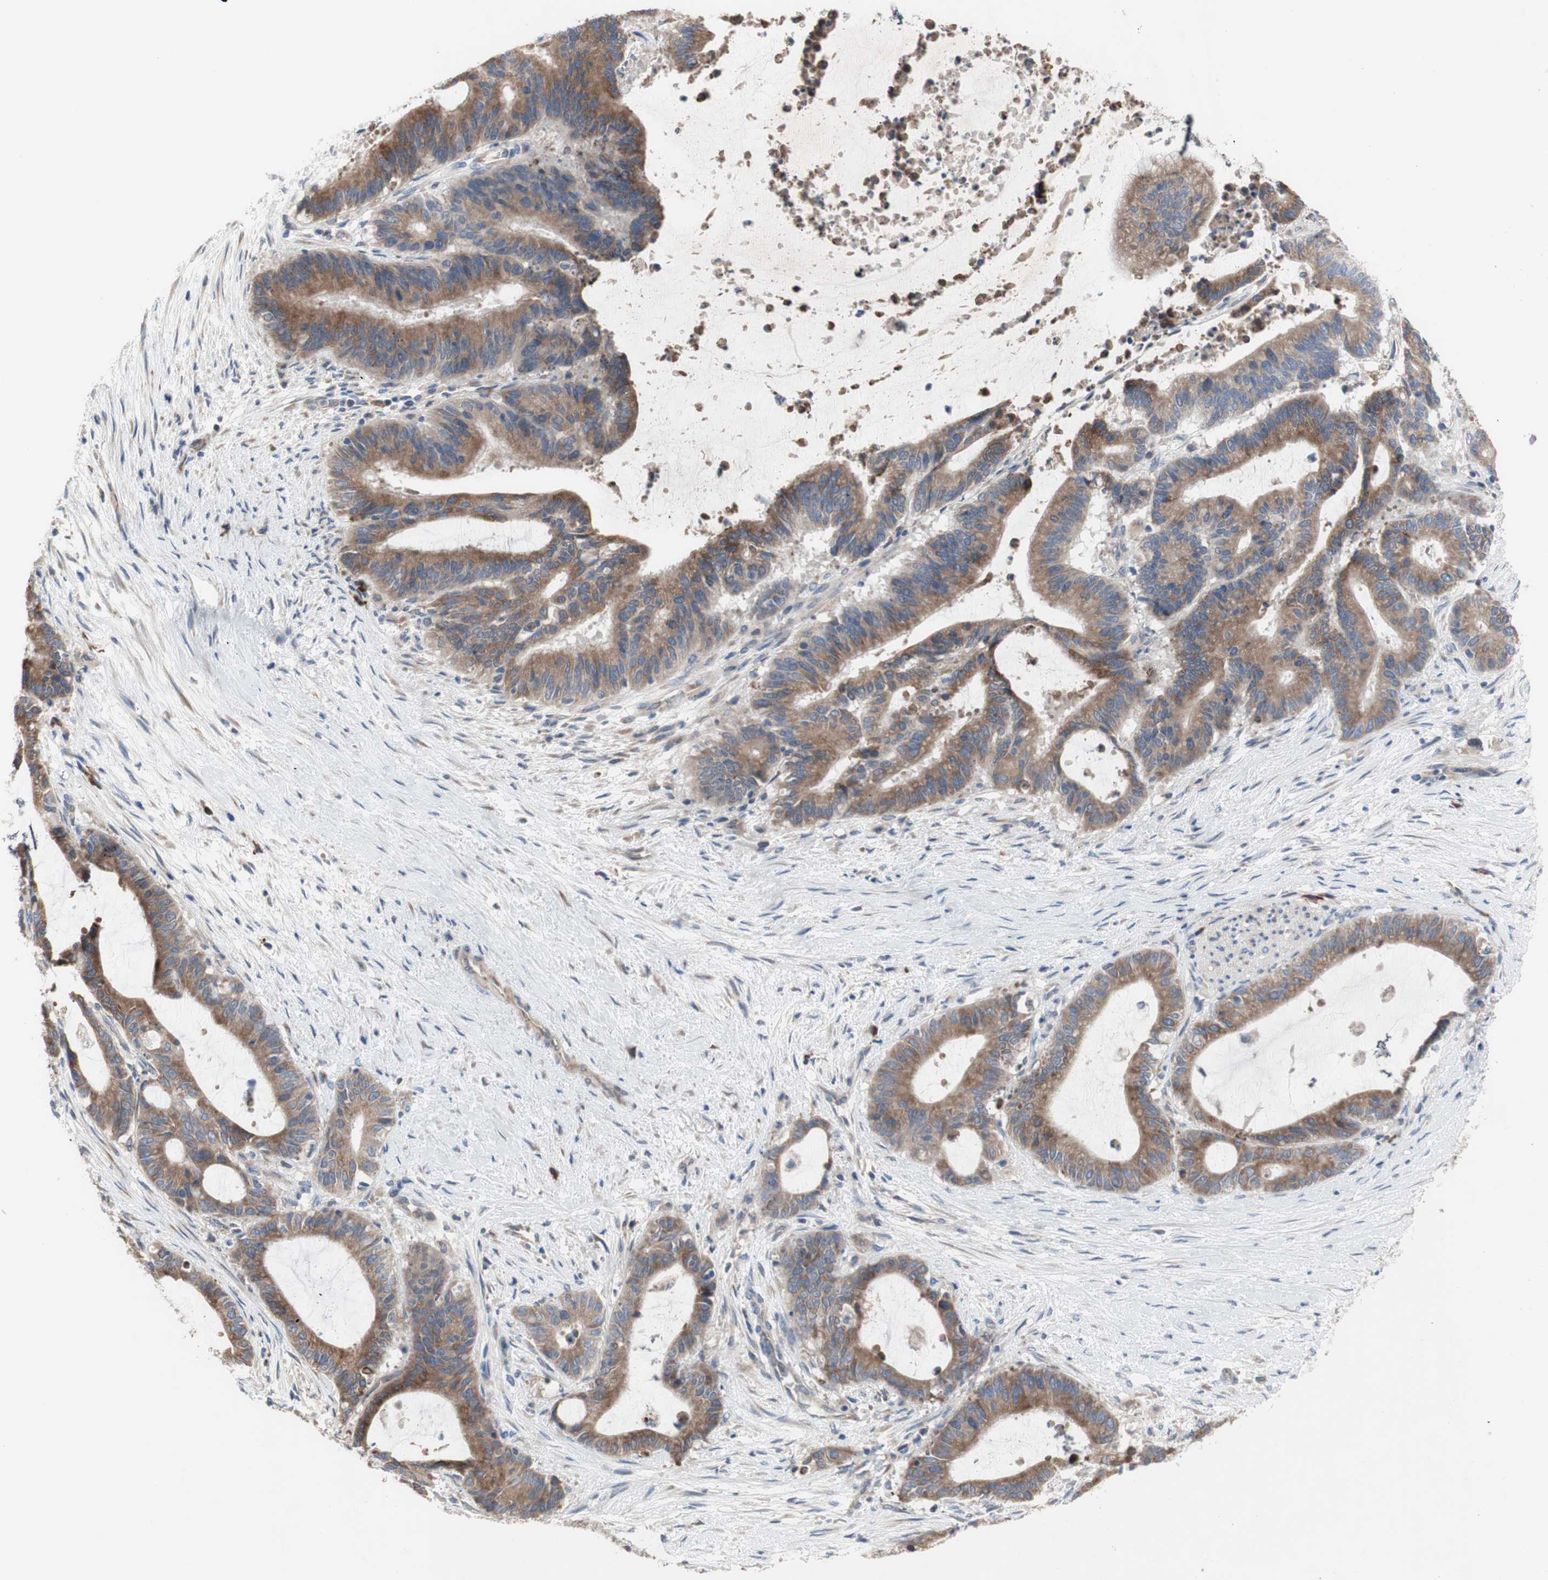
{"staining": {"intensity": "moderate", "quantity": ">75%", "location": "cytoplasmic/membranous"}, "tissue": "liver cancer", "cell_type": "Tumor cells", "image_type": "cancer", "snomed": [{"axis": "morphology", "description": "Cholangiocarcinoma"}, {"axis": "topography", "description": "Liver"}], "caption": "The micrograph displays a brown stain indicating the presence of a protein in the cytoplasmic/membranous of tumor cells in cholangiocarcinoma (liver).", "gene": "TTC14", "patient": {"sex": "female", "age": 73}}